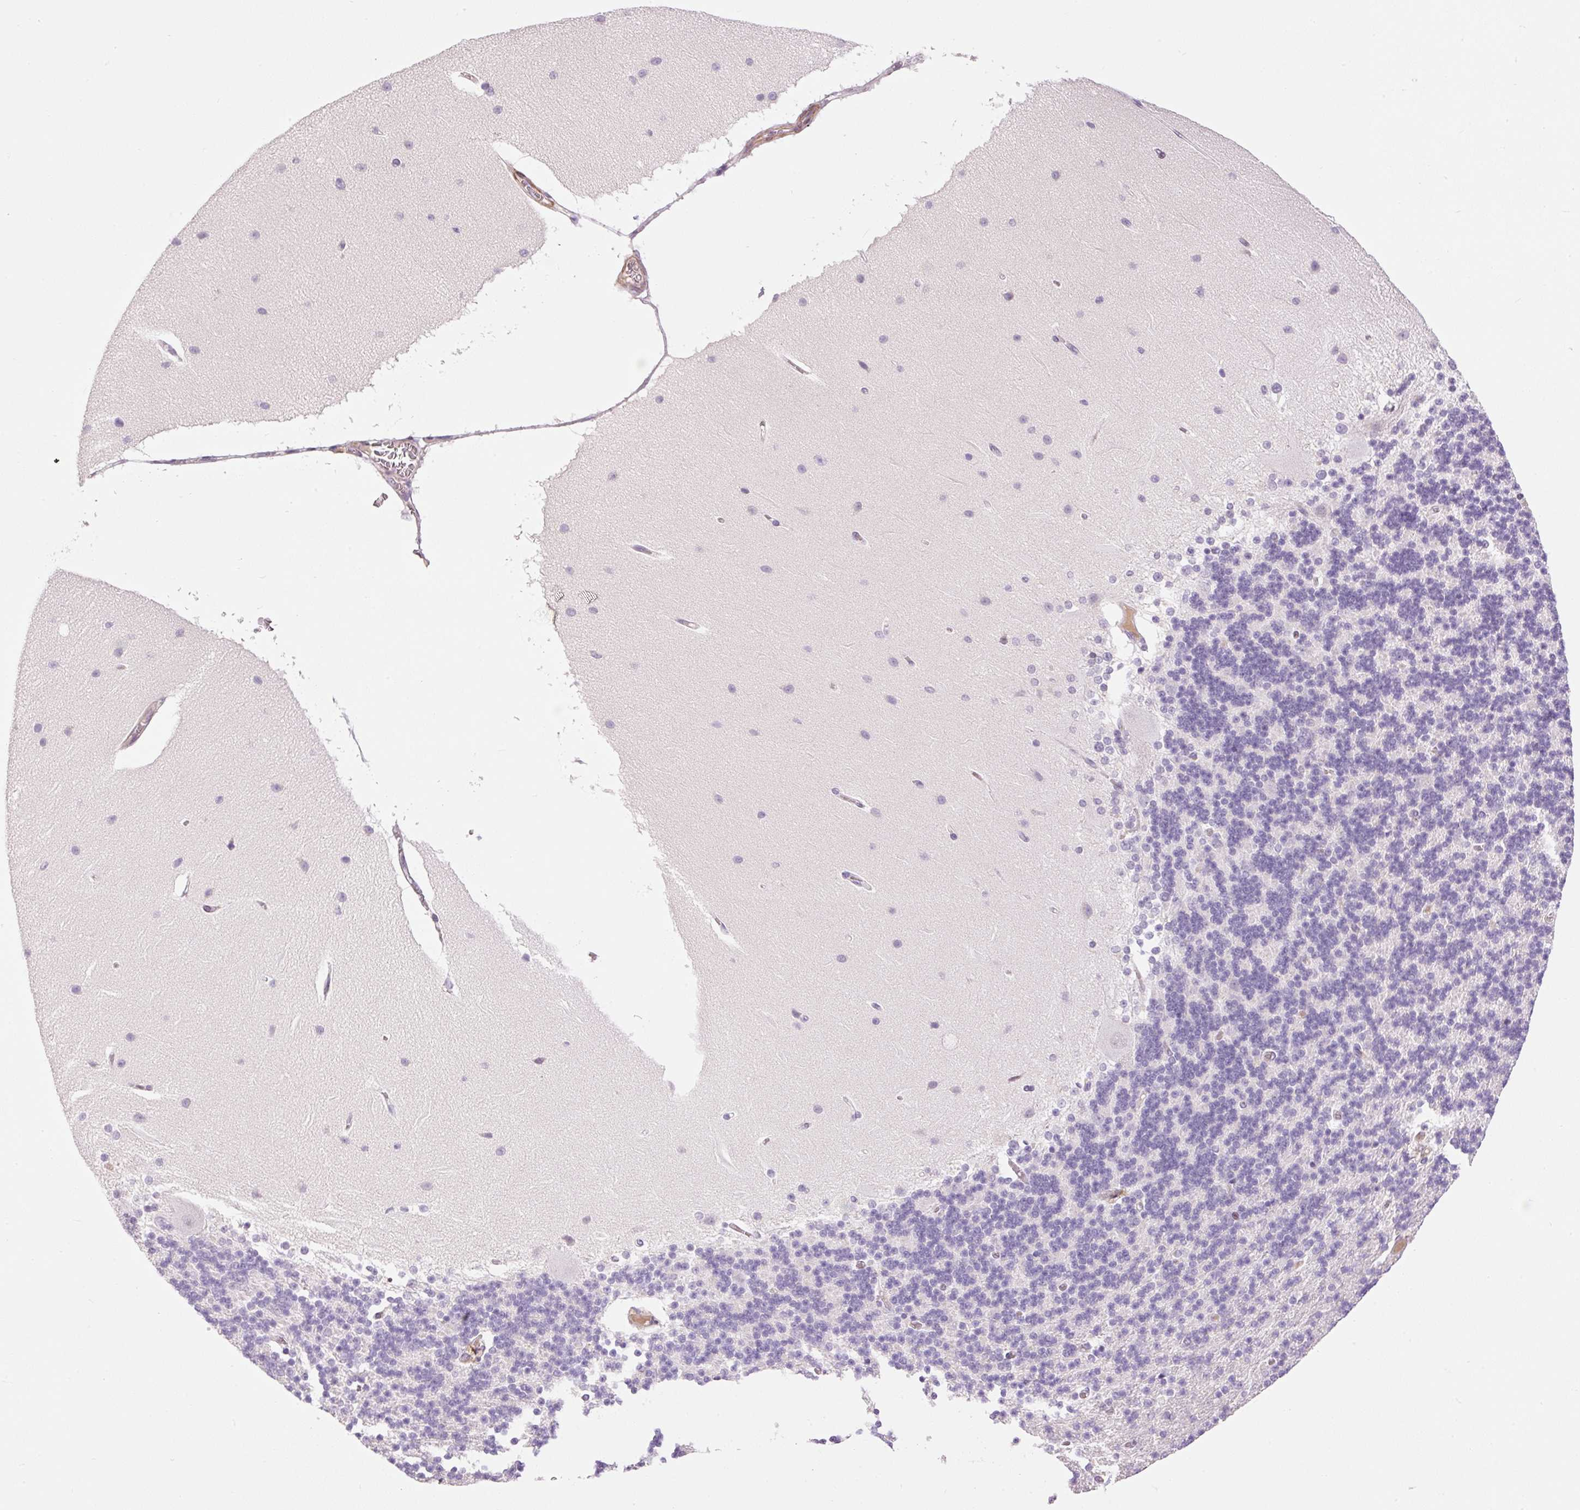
{"staining": {"intensity": "negative", "quantity": "none", "location": "none"}, "tissue": "cerebellum", "cell_type": "Cells in granular layer", "image_type": "normal", "snomed": [{"axis": "morphology", "description": "Normal tissue, NOS"}, {"axis": "topography", "description": "Cerebellum"}], "caption": "Immunohistochemical staining of normal cerebellum exhibits no significant positivity in cells in granular layer. The staining was performed using DAB to visualize the protein expression in brown, while the nuclei were stained in blue with hematoxylin (Magnification: 20x).", "gene": "HNF1A", "patient": {"sex": "female", "age": 54}}